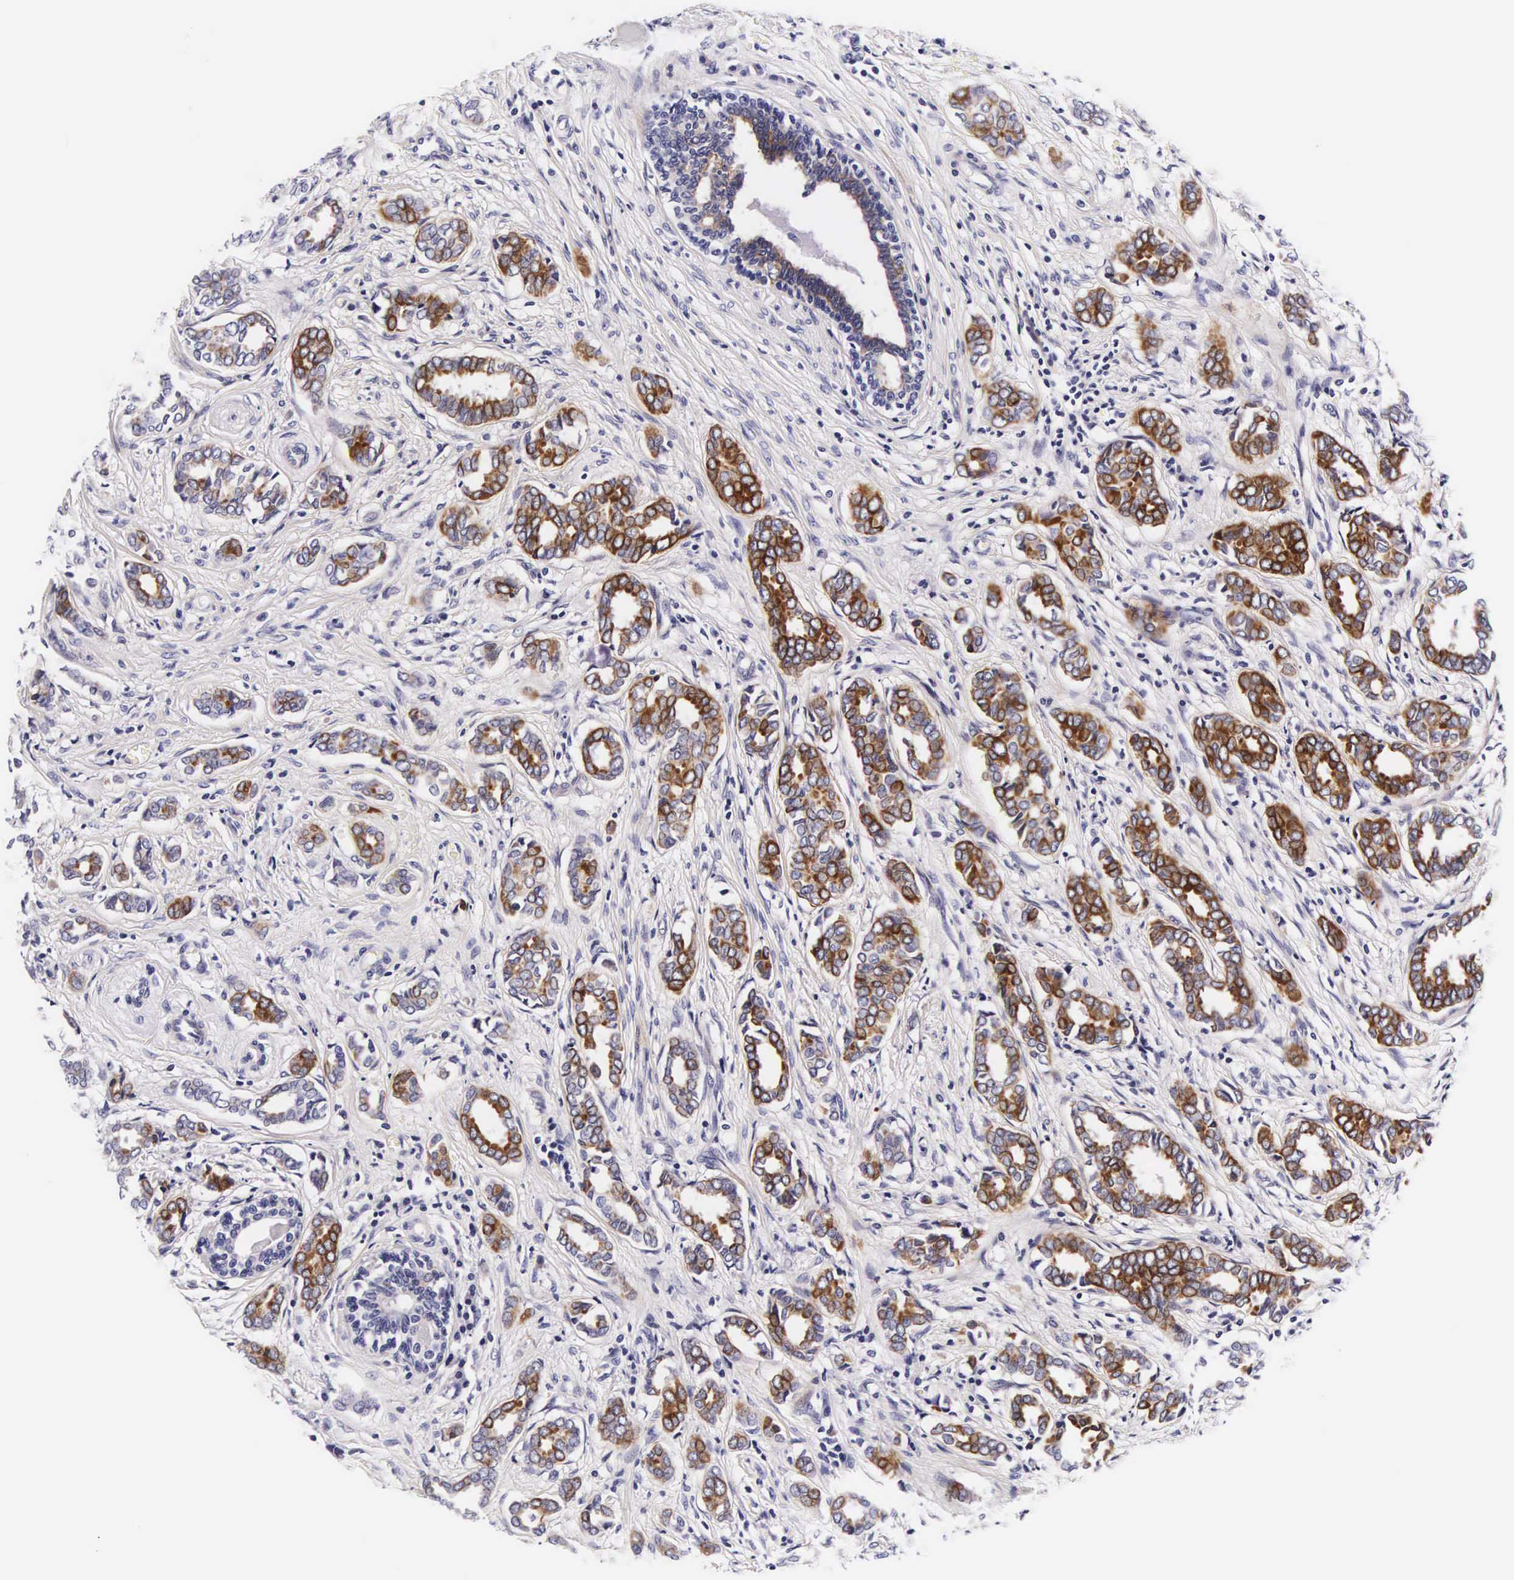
{"staining": {"intensity": "moderate", "quantity": ">75%", "location": "cytoplasmic/membranous"}, "tissue": "breast cancer", "cell_type": "Tumor cells", "image_type": "cancer", "snomed": [{"axis": "morphology", "description": "Duct carcinoma"}, {"axis": "topography", "description": "Breast"}], "caption": "Tumor cells display moderate cytoplasmic/membranous staining in approximately >75% of cells in breast cancer.", "gene": "UPRT", "patient": {"sex": "female", "age": 50}}